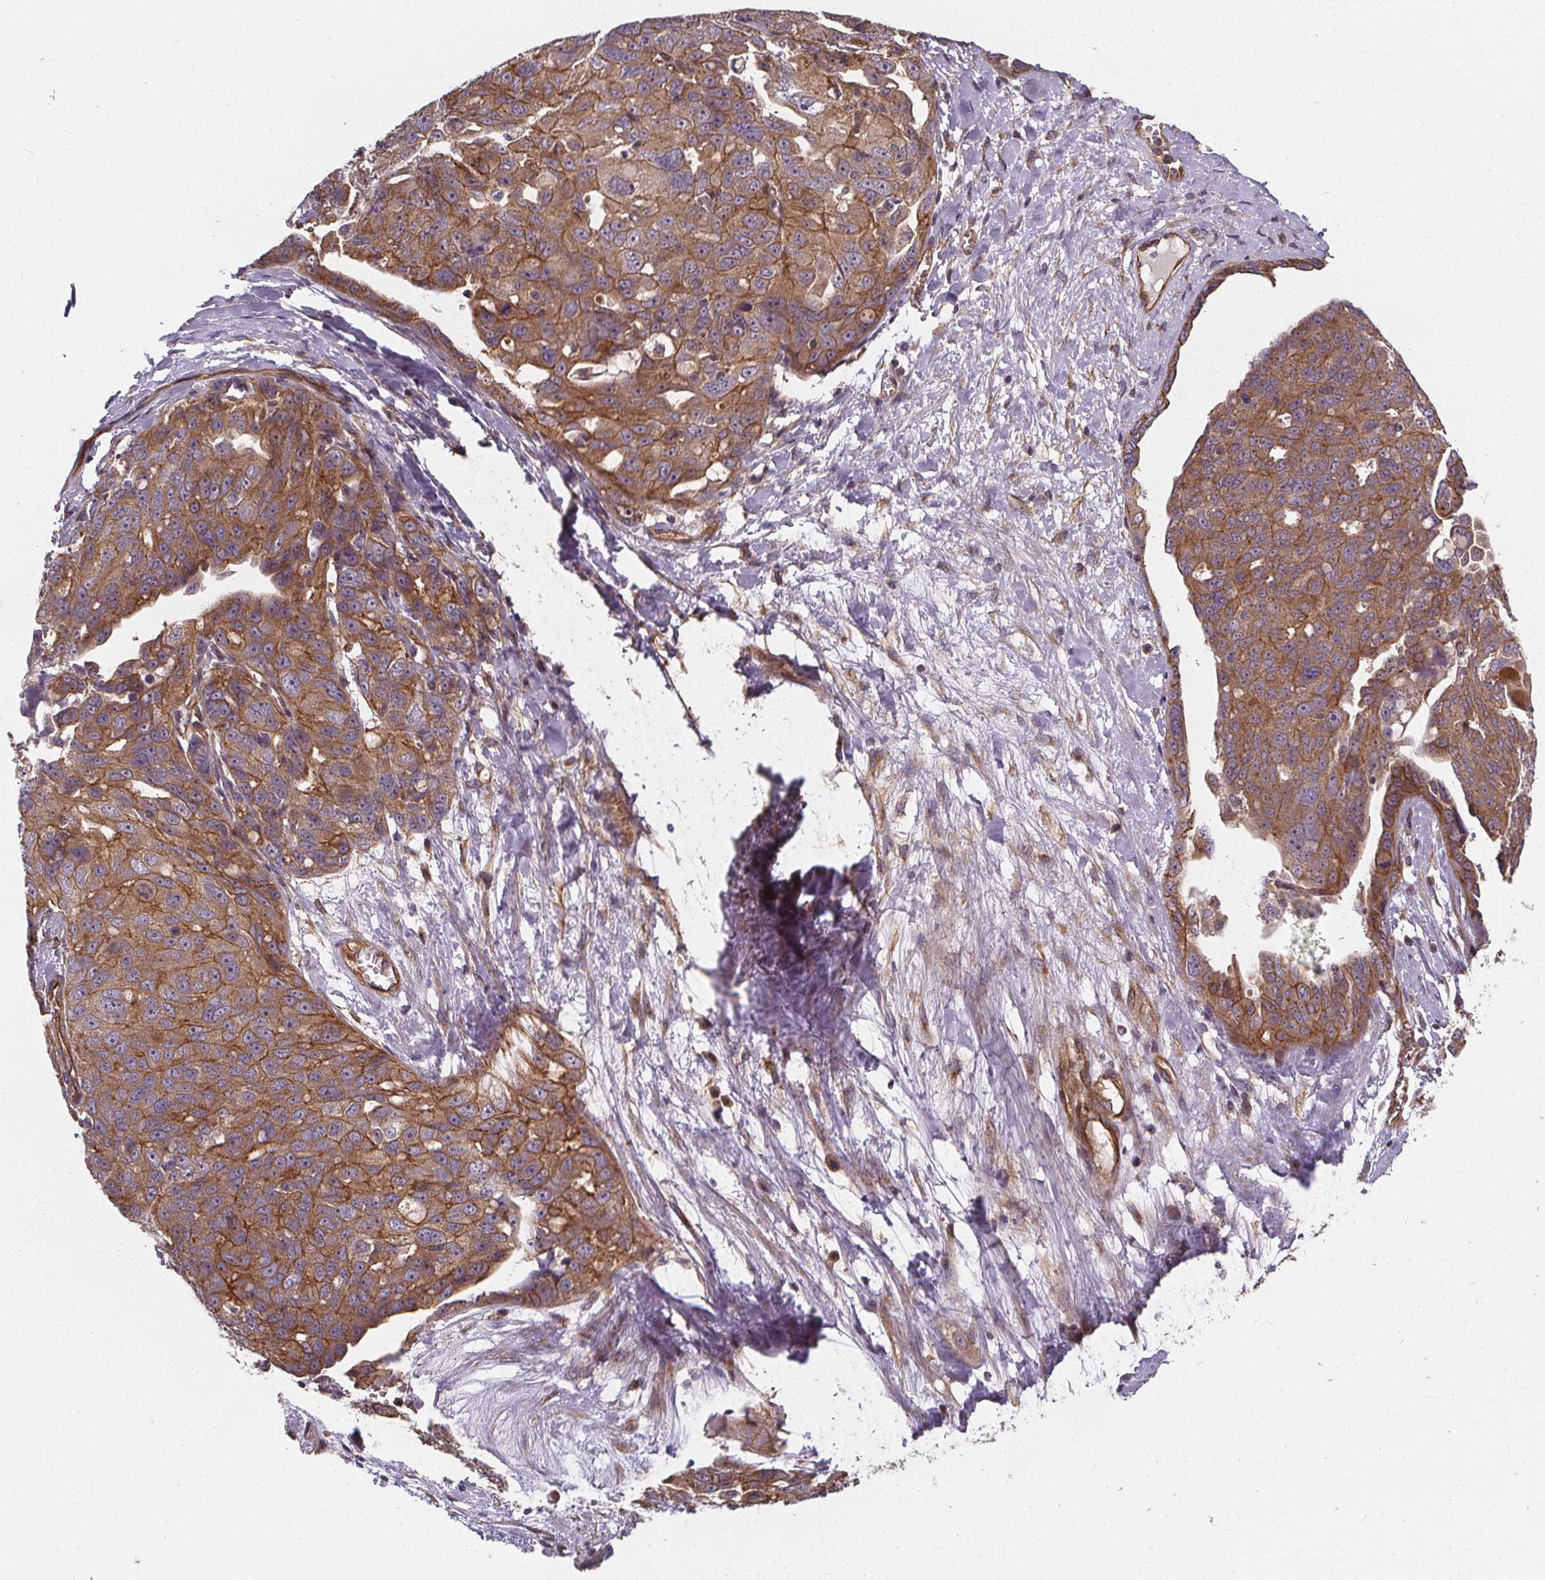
{"staining": {"intensity": "moderate", "quantity": ">75%", "location": "cytoplasmic/membranous"}, "tissue": "ovarian cancer", "cell_type": "Tumor cells", "image_type": "cancer", "snomed": [{"axis": "morphology", "description": "Carcinoma, endometroid"}, {"axis": "topography", "description": "Ovary"}], "caption": "An immunohistochemistry micrograph of neoplastic tissue is shown. Protein staining in brown labels moderate cytoplasmic/membranous positivity in ovarian cancer (endometroid carcinoma) within tumor cells. (DAB (3,3'-diaminobenzidine) IHC with brightfield microscopy, high magnification).", "gene": "CLINT1", "patient": {"sex": "female", "age": 70}}